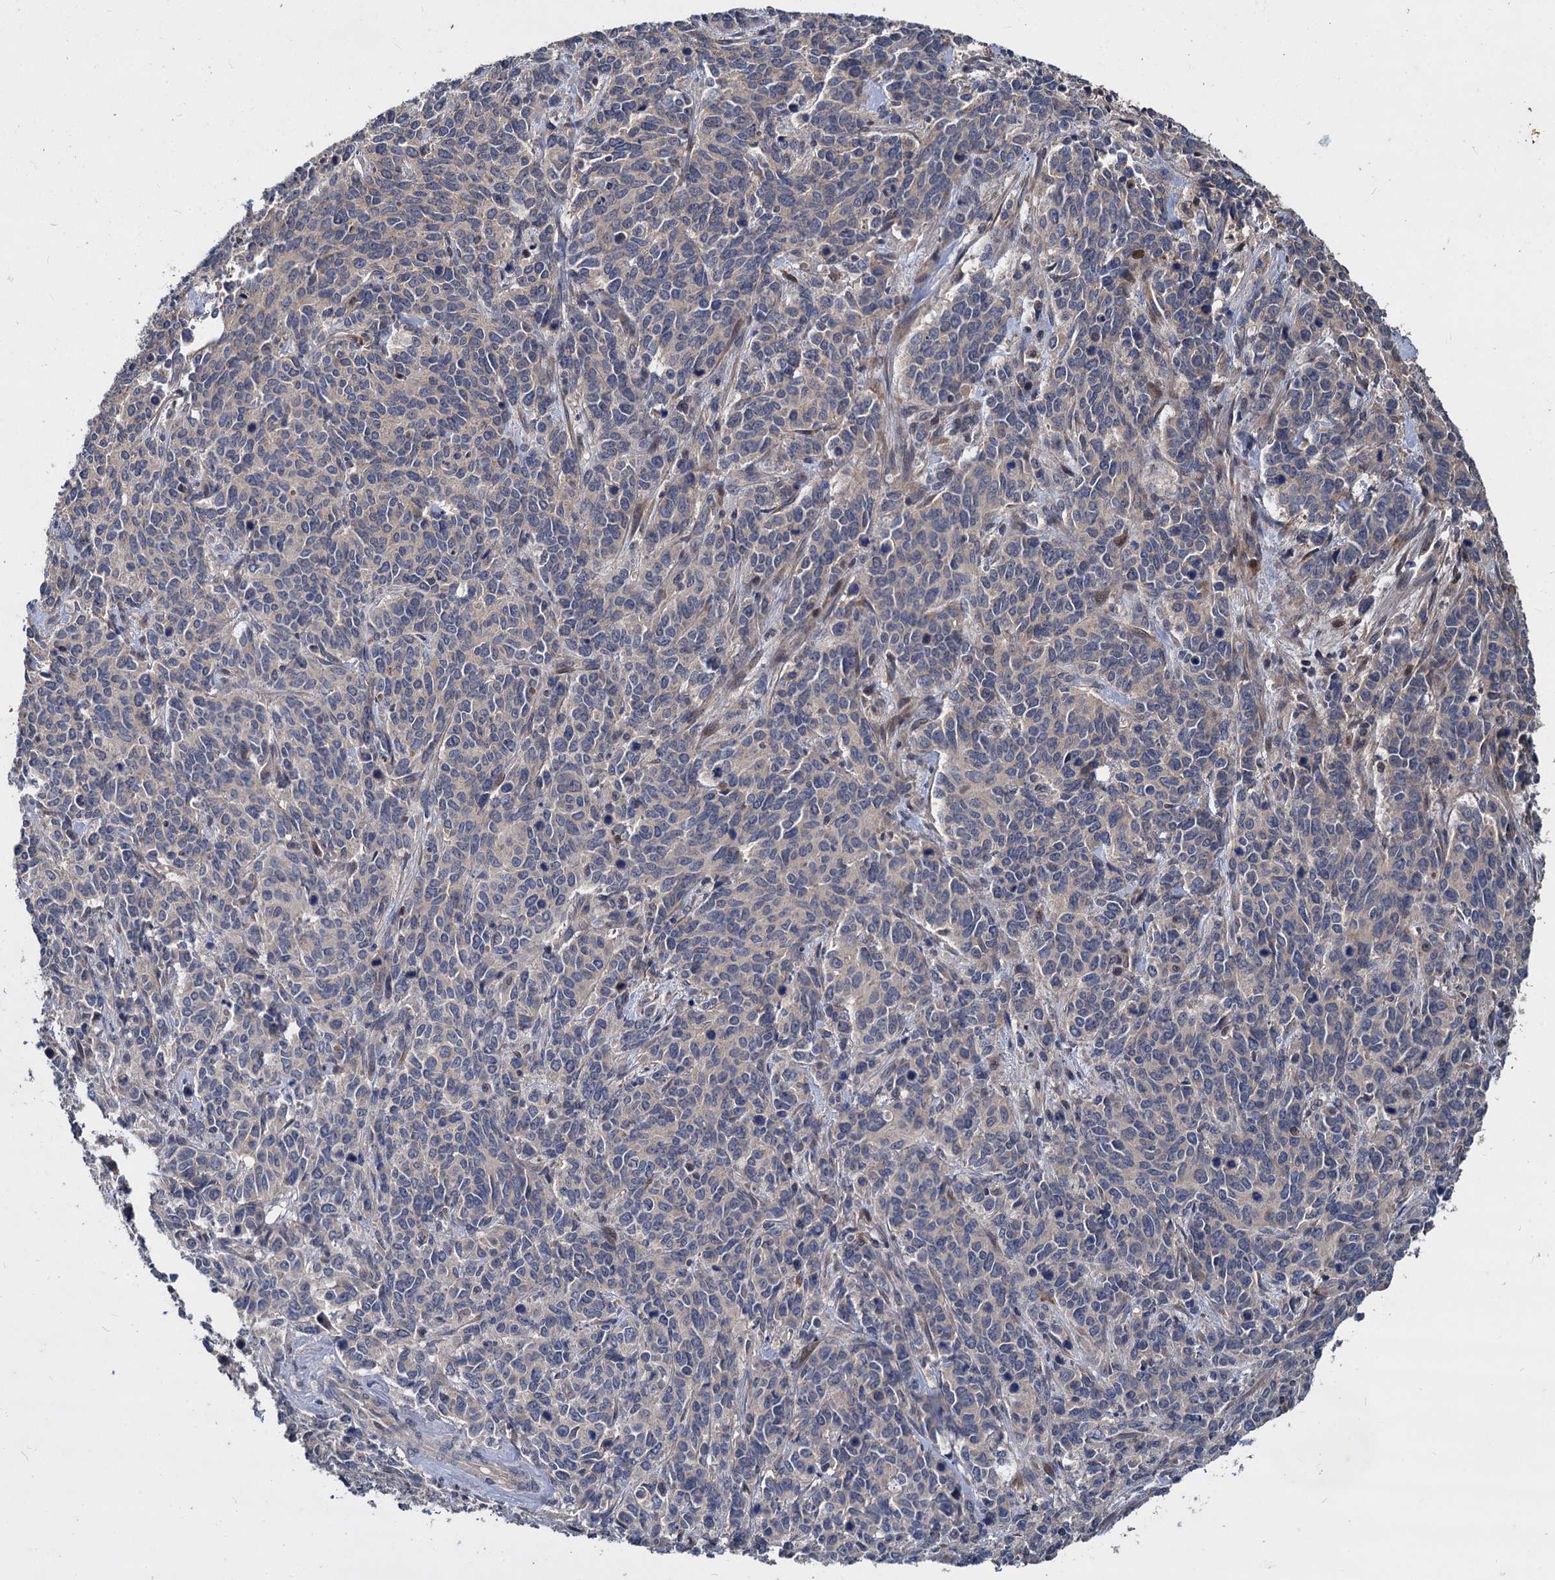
{"staining": {"intensity": "weak", "quantity": "<25%", "location": "cytoplasmic/membranous"}, "tissue": "cervical cancer", "cell_type": "Tumor cells", "image_type": "cancer", "snomed": [{"axis": "morphology", "description": "Squamous cell carcinoma, NOS"}, {"axis": "topography", "description": "Cervix"}], "caption": "This is an immunohistochemistry (IHC) image of cervical cancer (squamous cell carcinoma). There is no expression in tumor cells.", "gene": "CCDC184", "patient": {"sex": "female", "age": 60}}